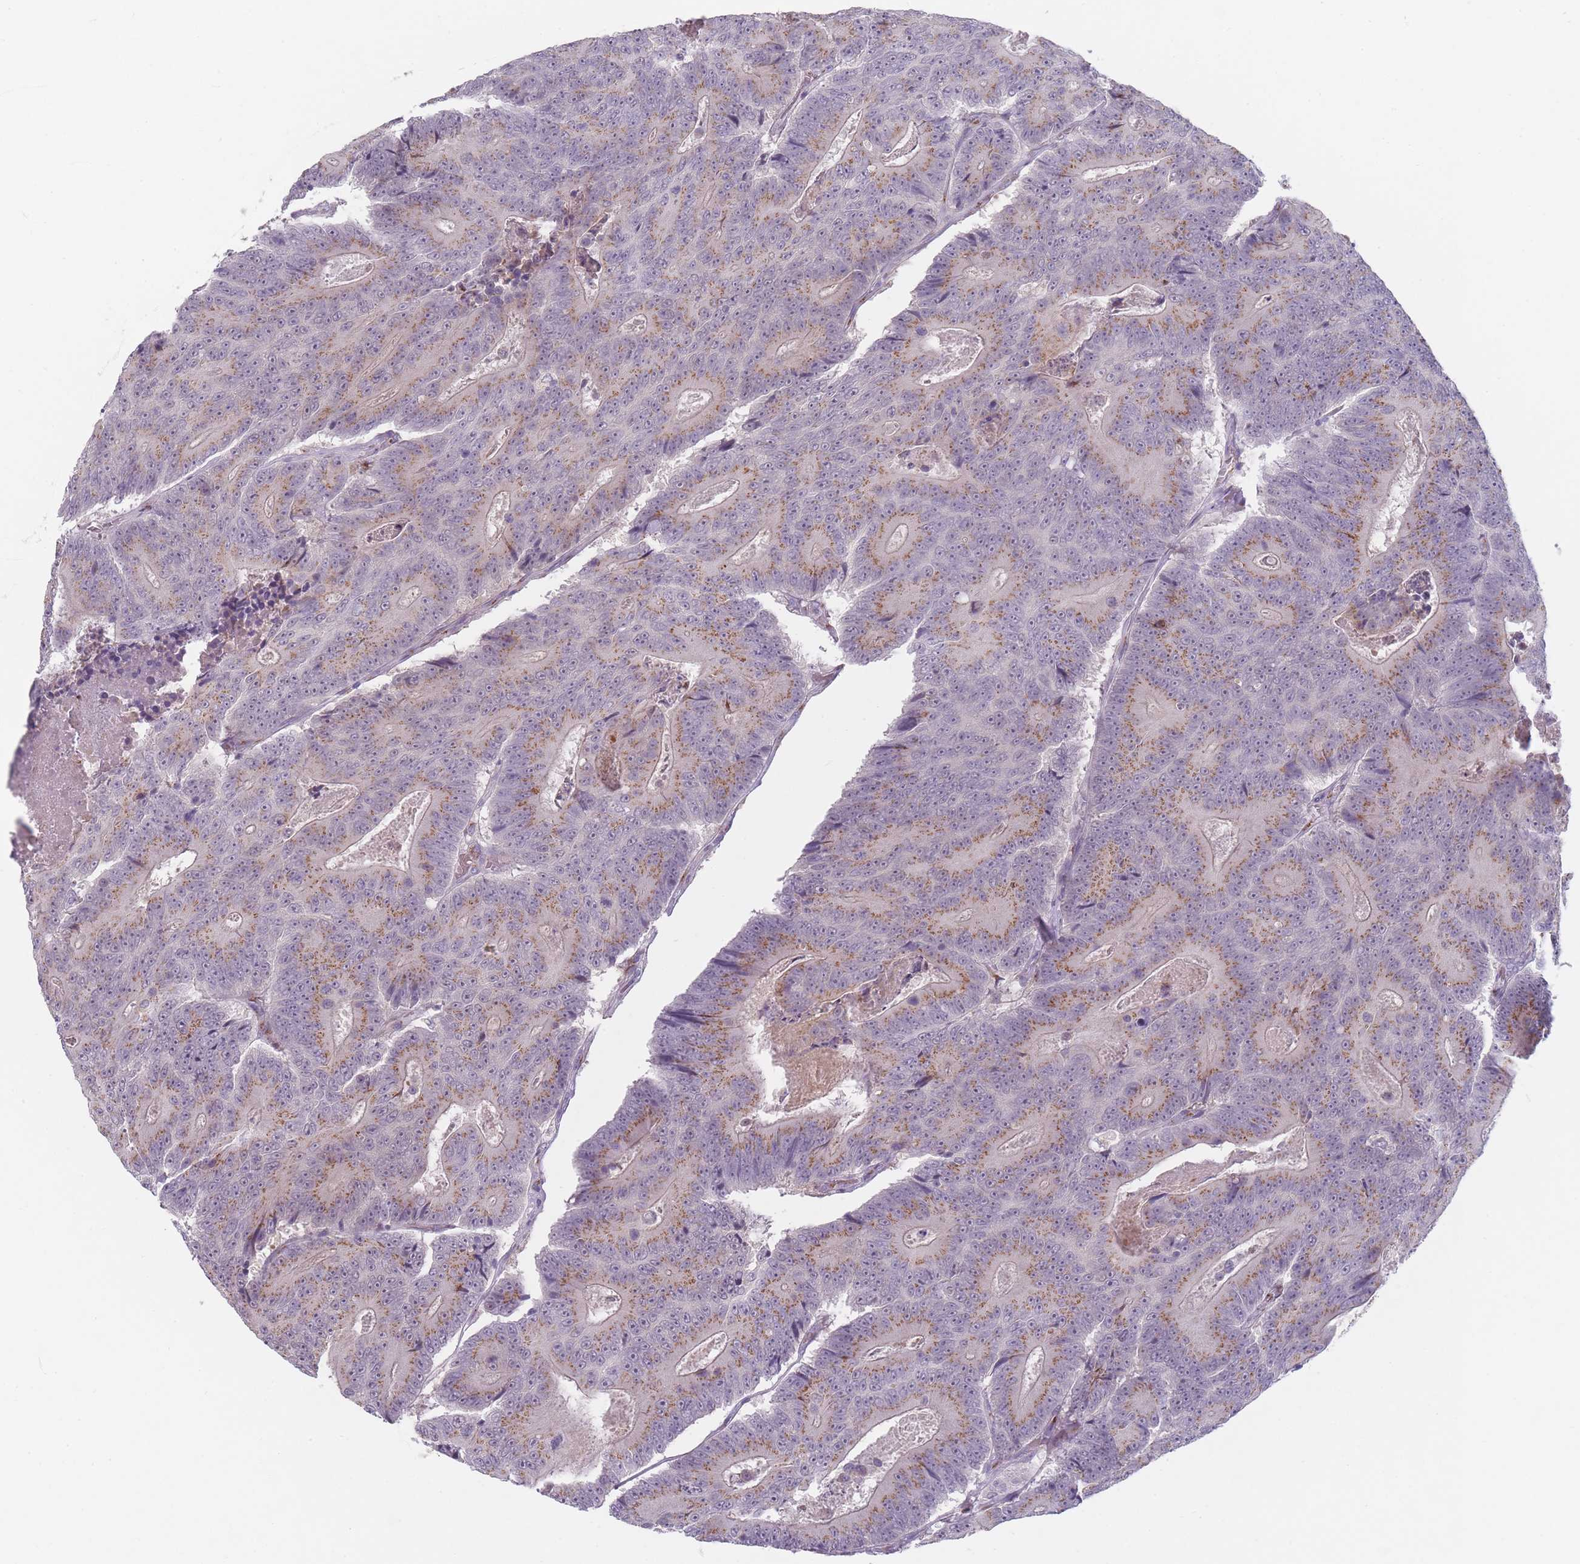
{"staining": {"intensity": "moderate", "quantity": ">75%", "location": "cytoplasmic/membranous"}, "tissue": "colorectal cancer", "cell_type": "Tumor cells", "image_type": "cancer", "snomed": [{"axis": "morphology", "description": "Adenocarcinoma, NOS"}, {"axis": "topography", "description": "Colon"}], "caption": "Moderate cytoplasmic/membranous positivity is identified in approximately >75% of tumor cells in adenocarcinoma (colorectal).", "gene": "MAN1B1", "patient": {"sex": "male", "age": 83}}